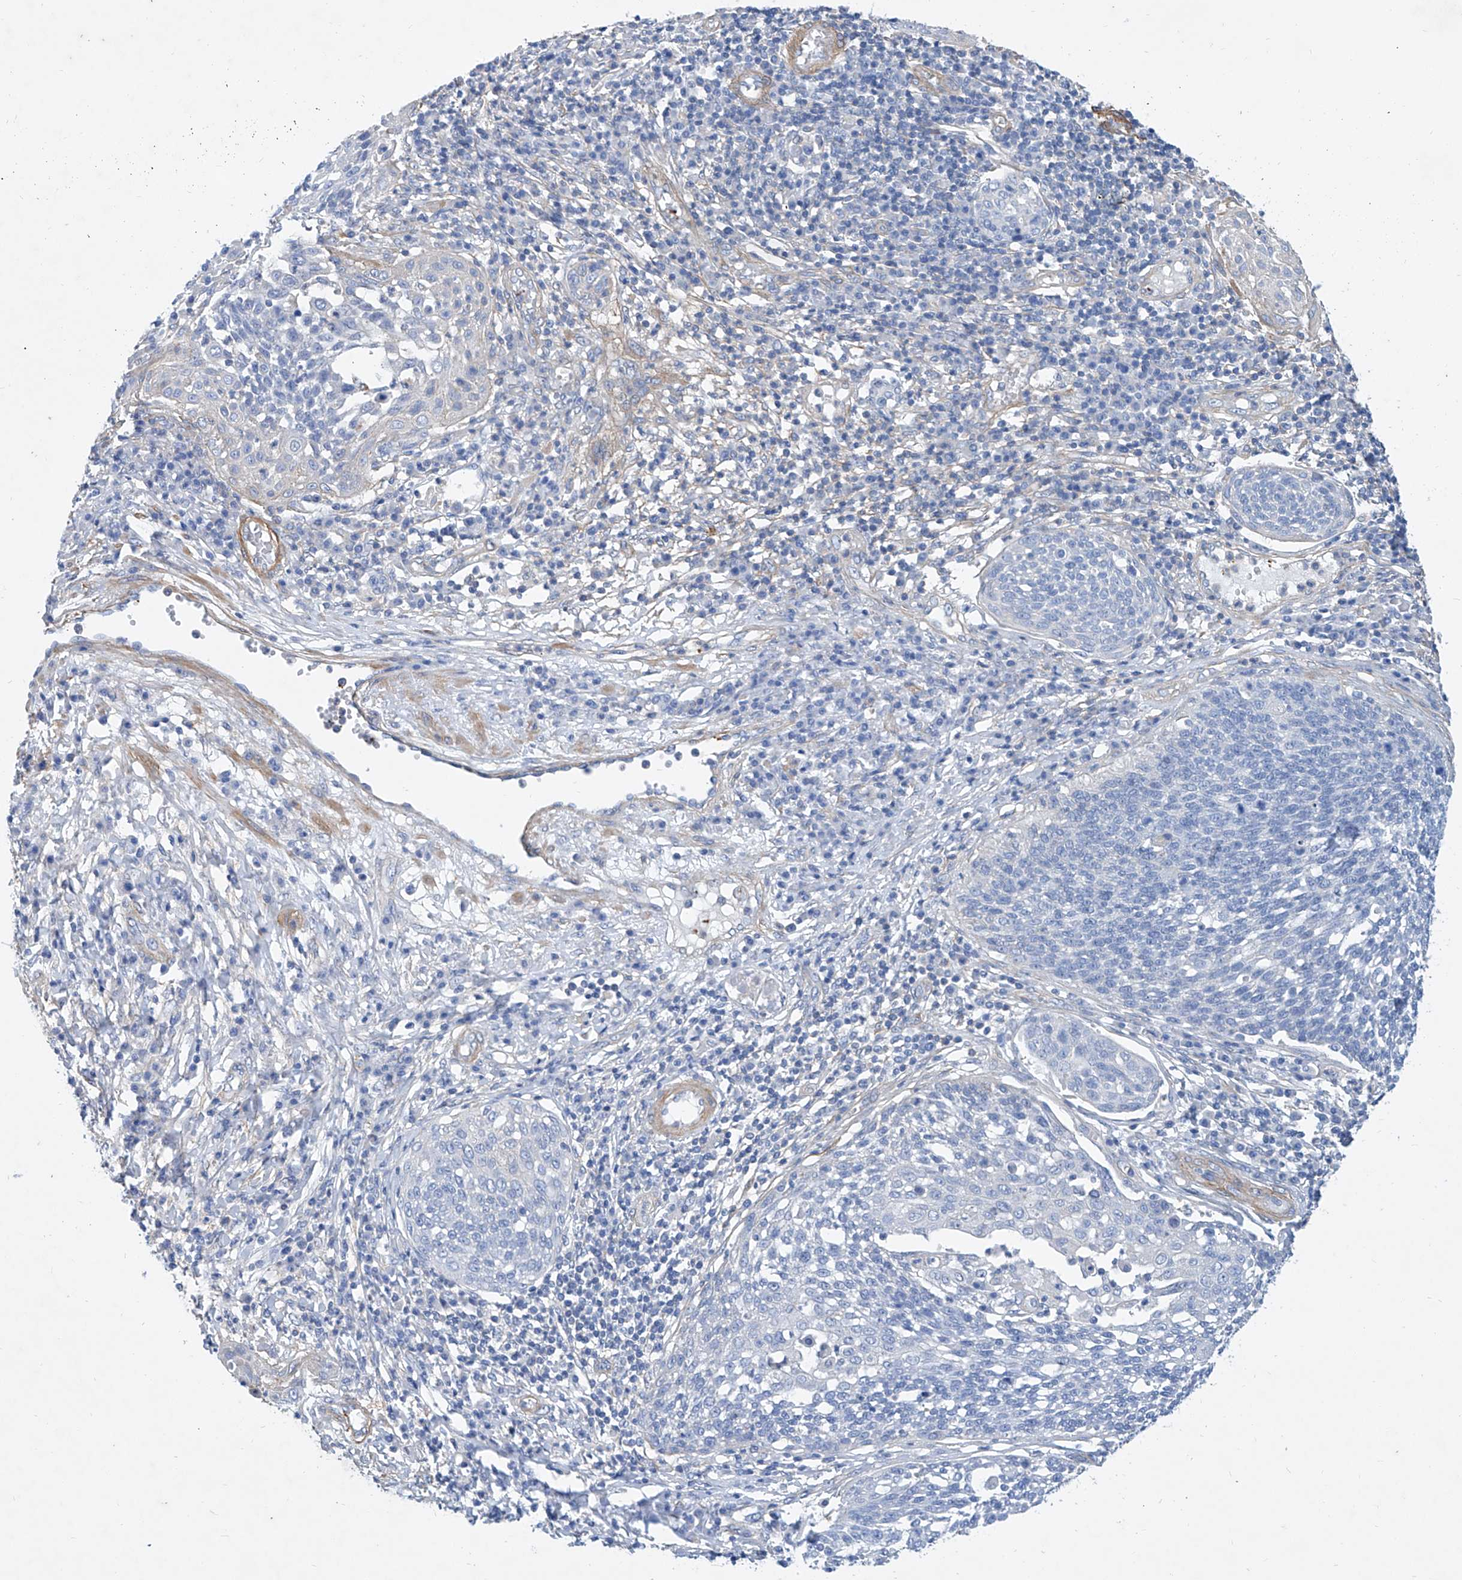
{"staining": {"intensity": "negative", "quantity": "none", "location": "none"}, "tissue": "cervical cancer", "cell_type": "Tumor cells", "image_type": "cancer", "snomed": [{"axis": "morphology", "description": "Squamous cell carcinoma, NOS"}, {"axis": "topography", "description": "Cervix"}], "caption": "A photomicrograph of human cervical squamous cell carcinoma is negative for staining in tumor cells.", "gene": "TAS2R60", "patient": {"sex": "female", "age": 34}}